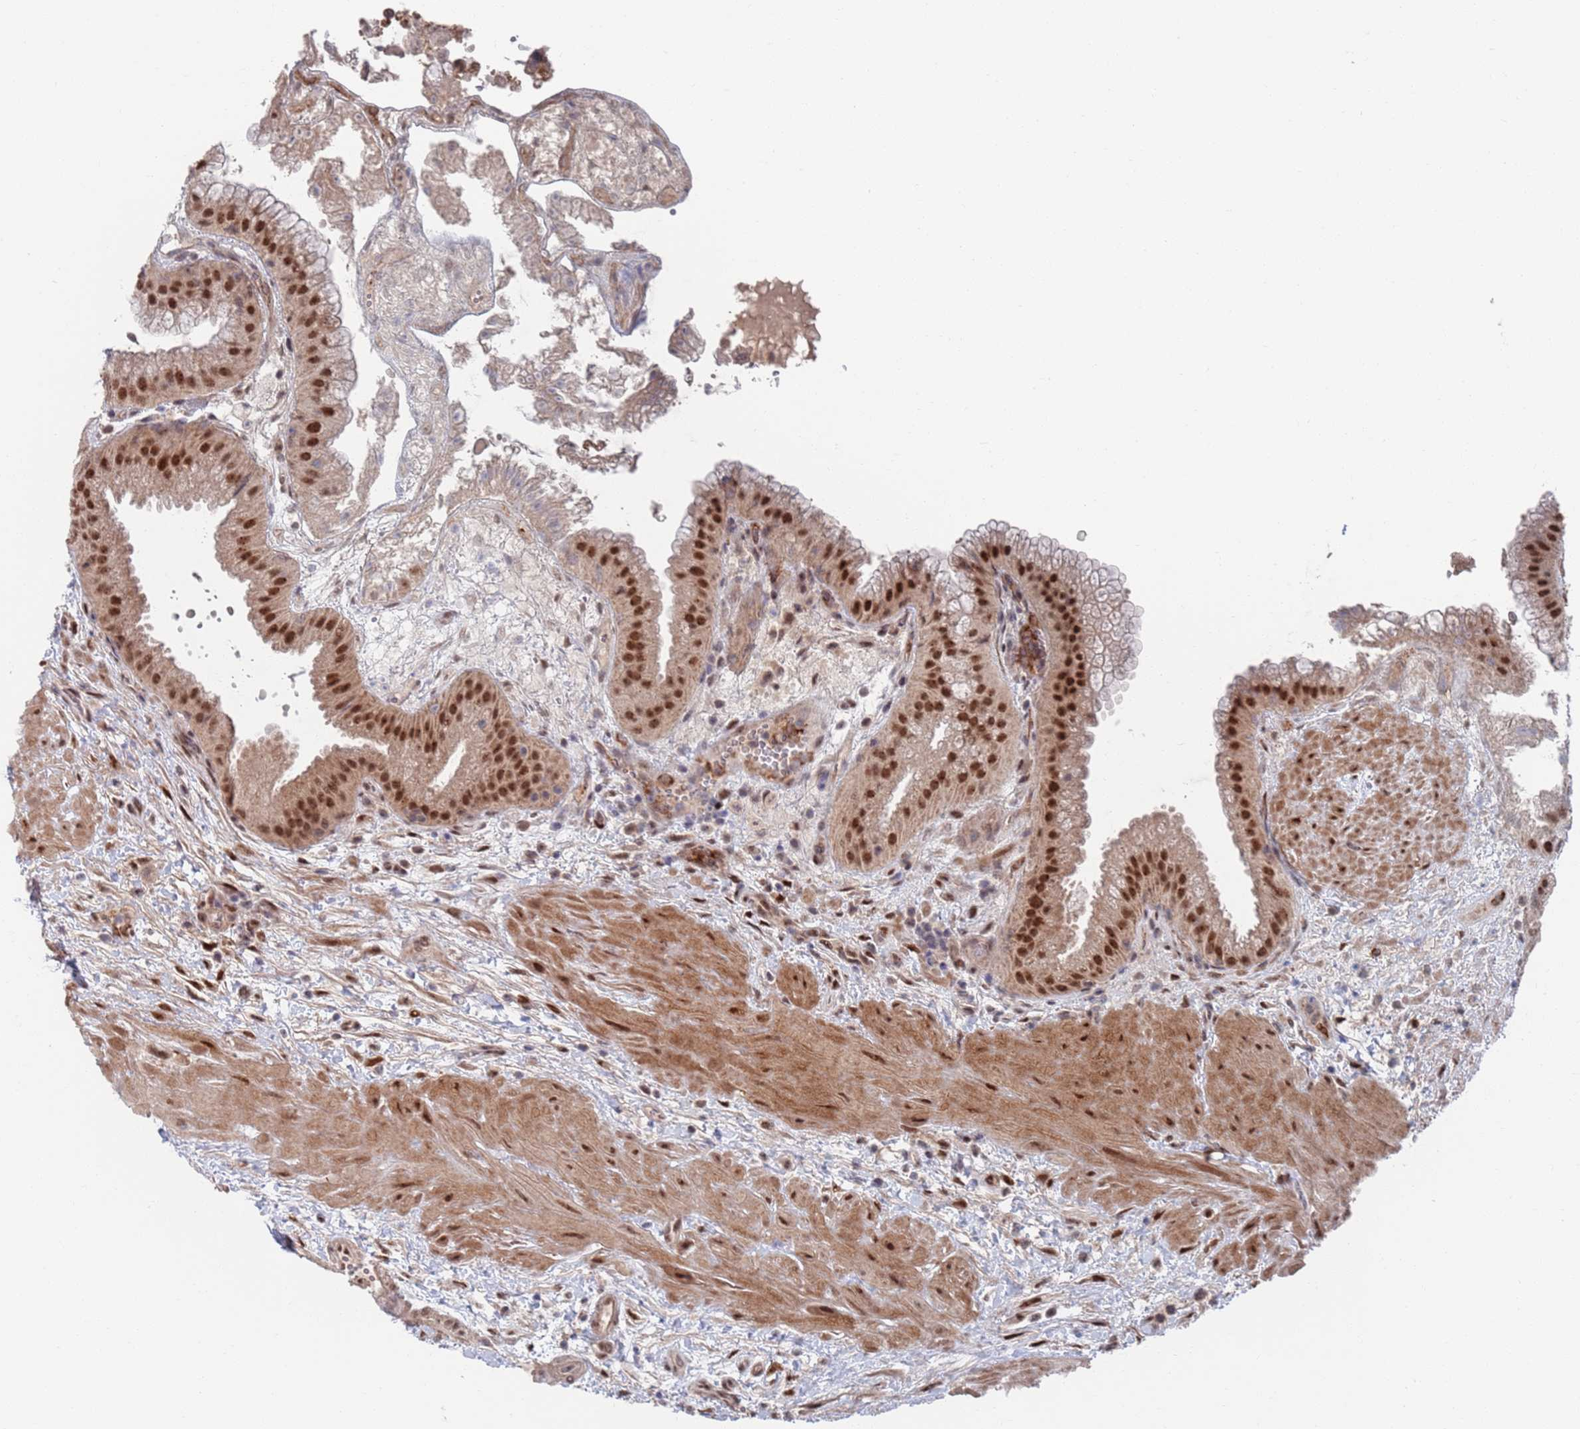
{"staining": {"intensity": "moderate", "quantity": ">75%", "location": "nuclear"}, "tissue": "gallbladder", "cell_type": "Glandular cells", "image_type": "normal", "snomed": [{"axis": "morphology", "description": "Normal tissue, NOS"}, {"axis": "topography", "description": "Gallbladder"}], "caption": "This is a photomicrograph of immunohistochemistry (IHC) staining of benign gallbladder, which shows moderate expression in the nuclear of glandular cells.", "gene": "RPP25", "patient": {"sex": "female", "age": 64}}